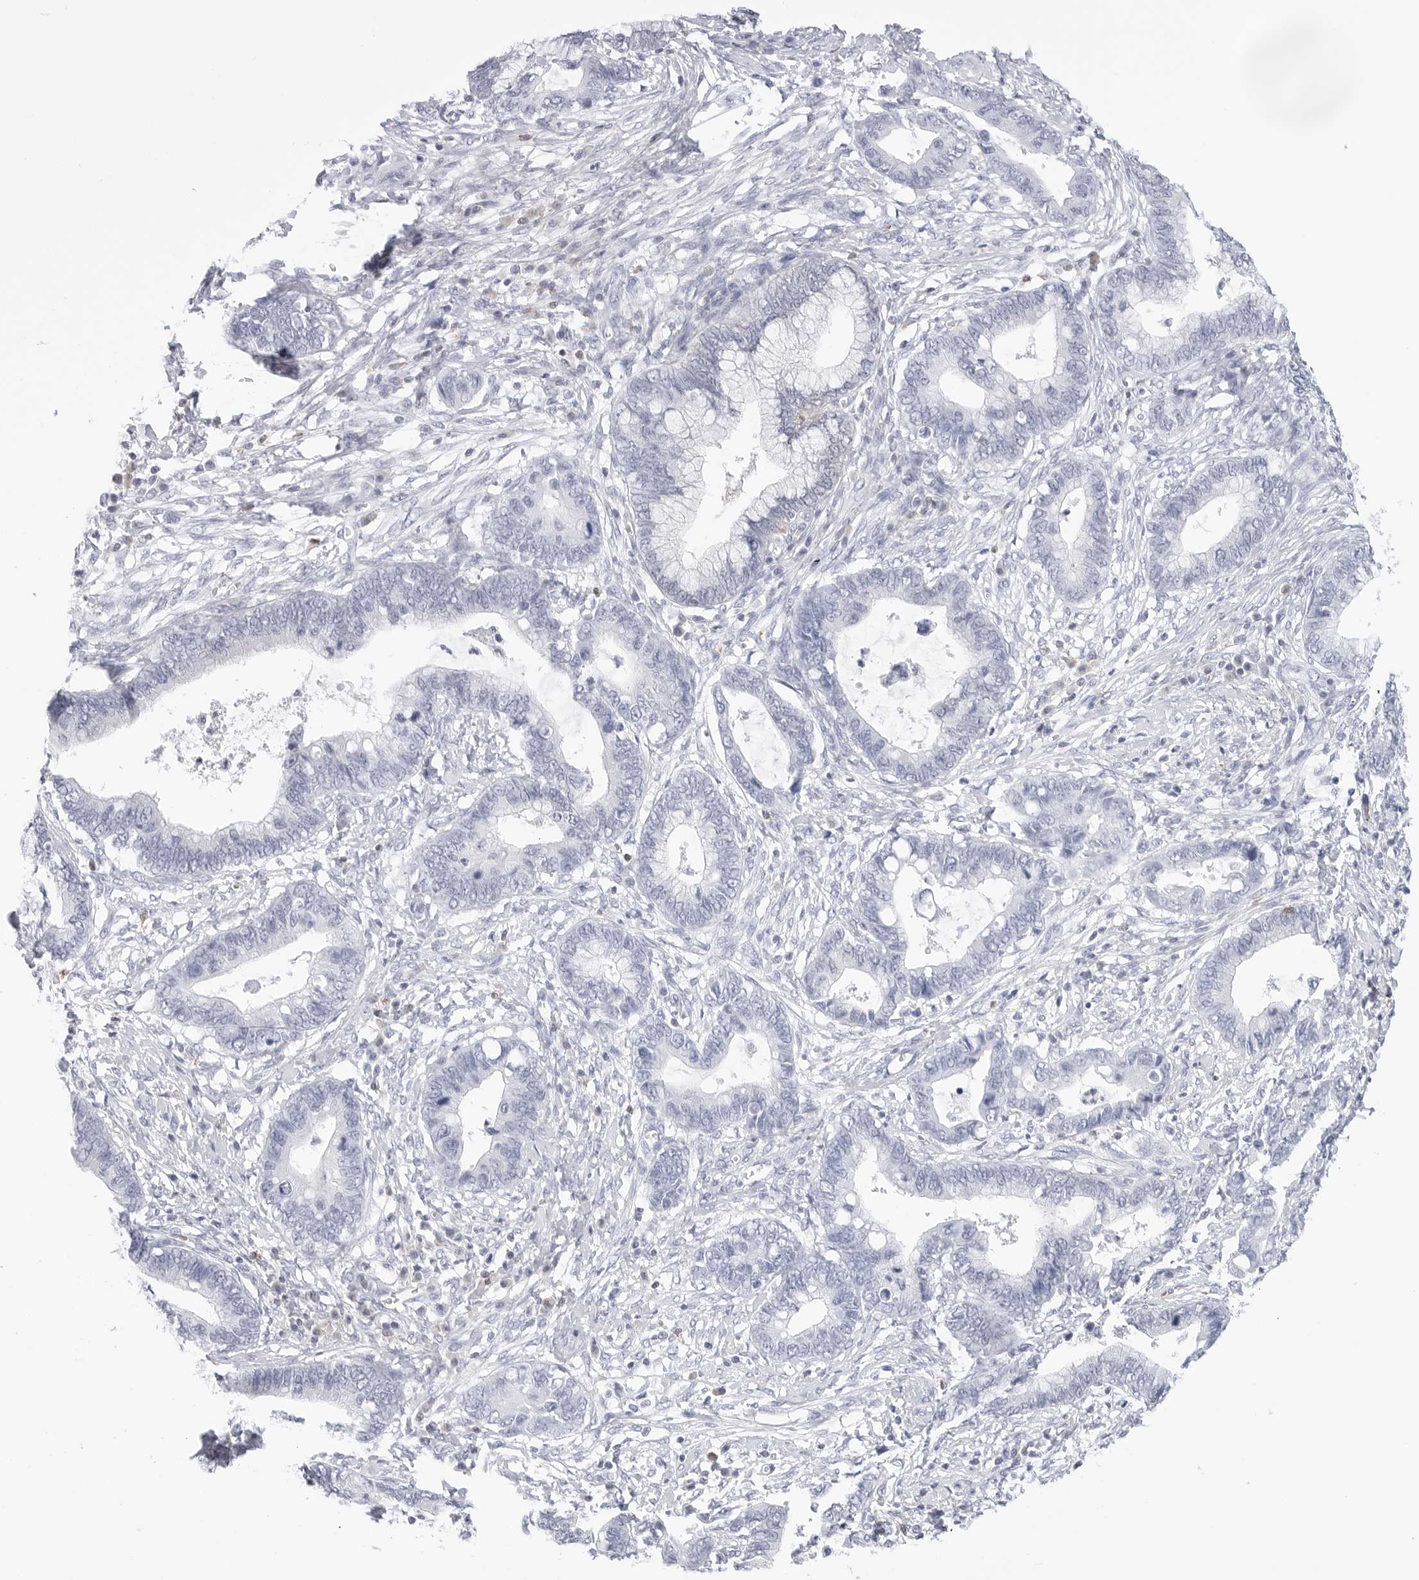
{"staining": {"intensity": "negative", "quantity": "none", "location": "none"}, "tissue": "cervical cancer", "cell_type": "Tumor cells", "image_type": "cancer", "snomed": [{"axis": "morphology", "description": "Adenocarcinoma, NOS"}, {"axis": "topography", "description": "Cervix"}], "caption": "High magnification brightfield microscopy of cervical cancer stained with DAB (3,3'-diaminobenzidine) (brown) and counterstained with hematoxylin (blue): tumor cells show no significant expression.", "gene": "SLC9A3R1", "patient": {"sex": "female", "age": 44}}